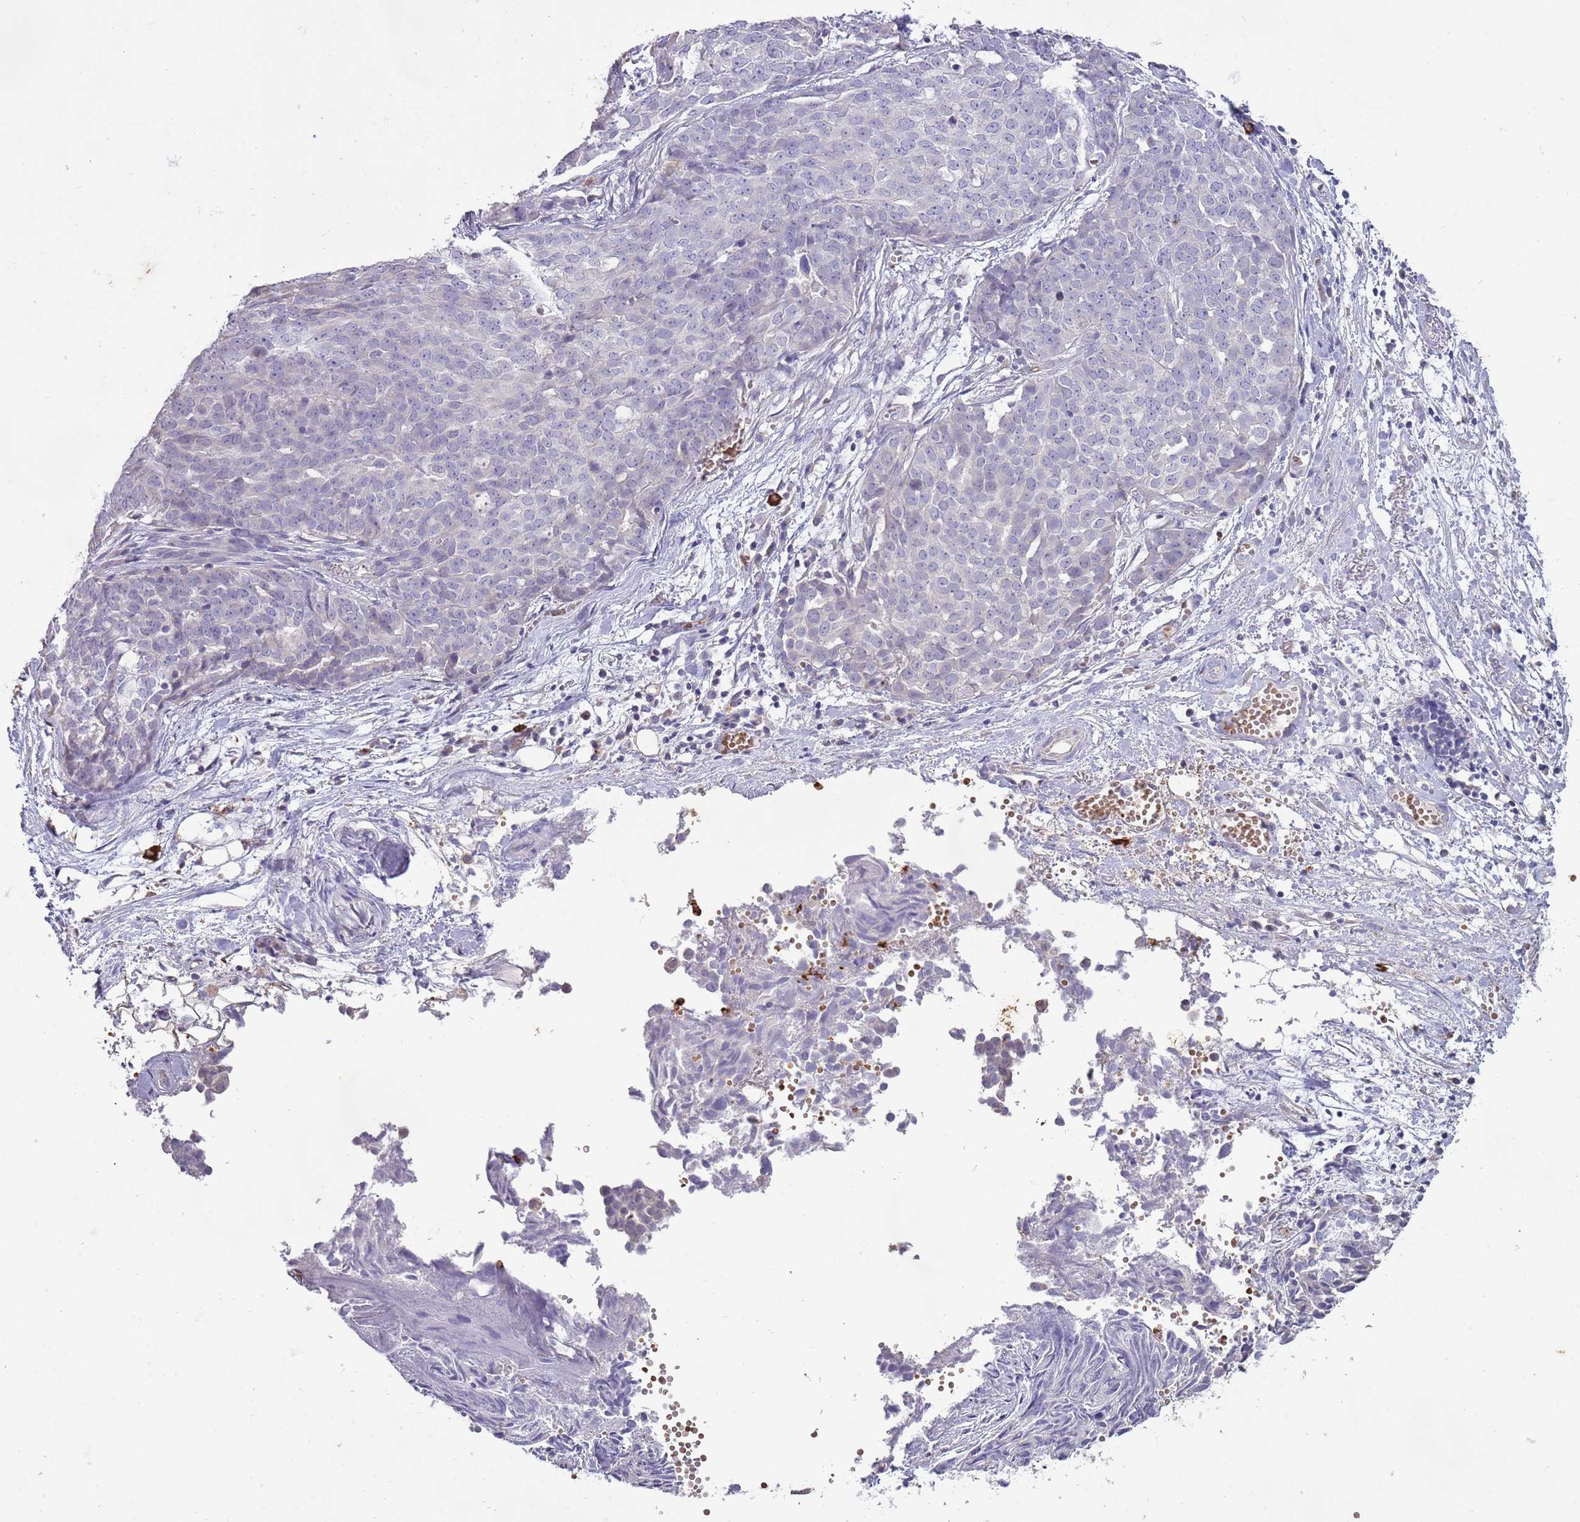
{"staining": {"intensity": "negative", "quantity": "none", "location": "none"}, "tissue": "ovarian cancer", "cell_type": "Tumor cells", "image_type": "cancer", "snomed": [{"axis": "morphology", "description": "Cystadenocarcinoma, serous, NOS"}, {"axis": "topography", "description": "Soft tissue"}, {"axis": "topography", "description": "Ovary"}], "caption": "Immunohistochemical staining of ovarian cancer (serous cystadenocarcinoma) shows no significant expression in tumor cells.", "gene": "P2RY13", "patient": {"sex": "female", "age": 57}}